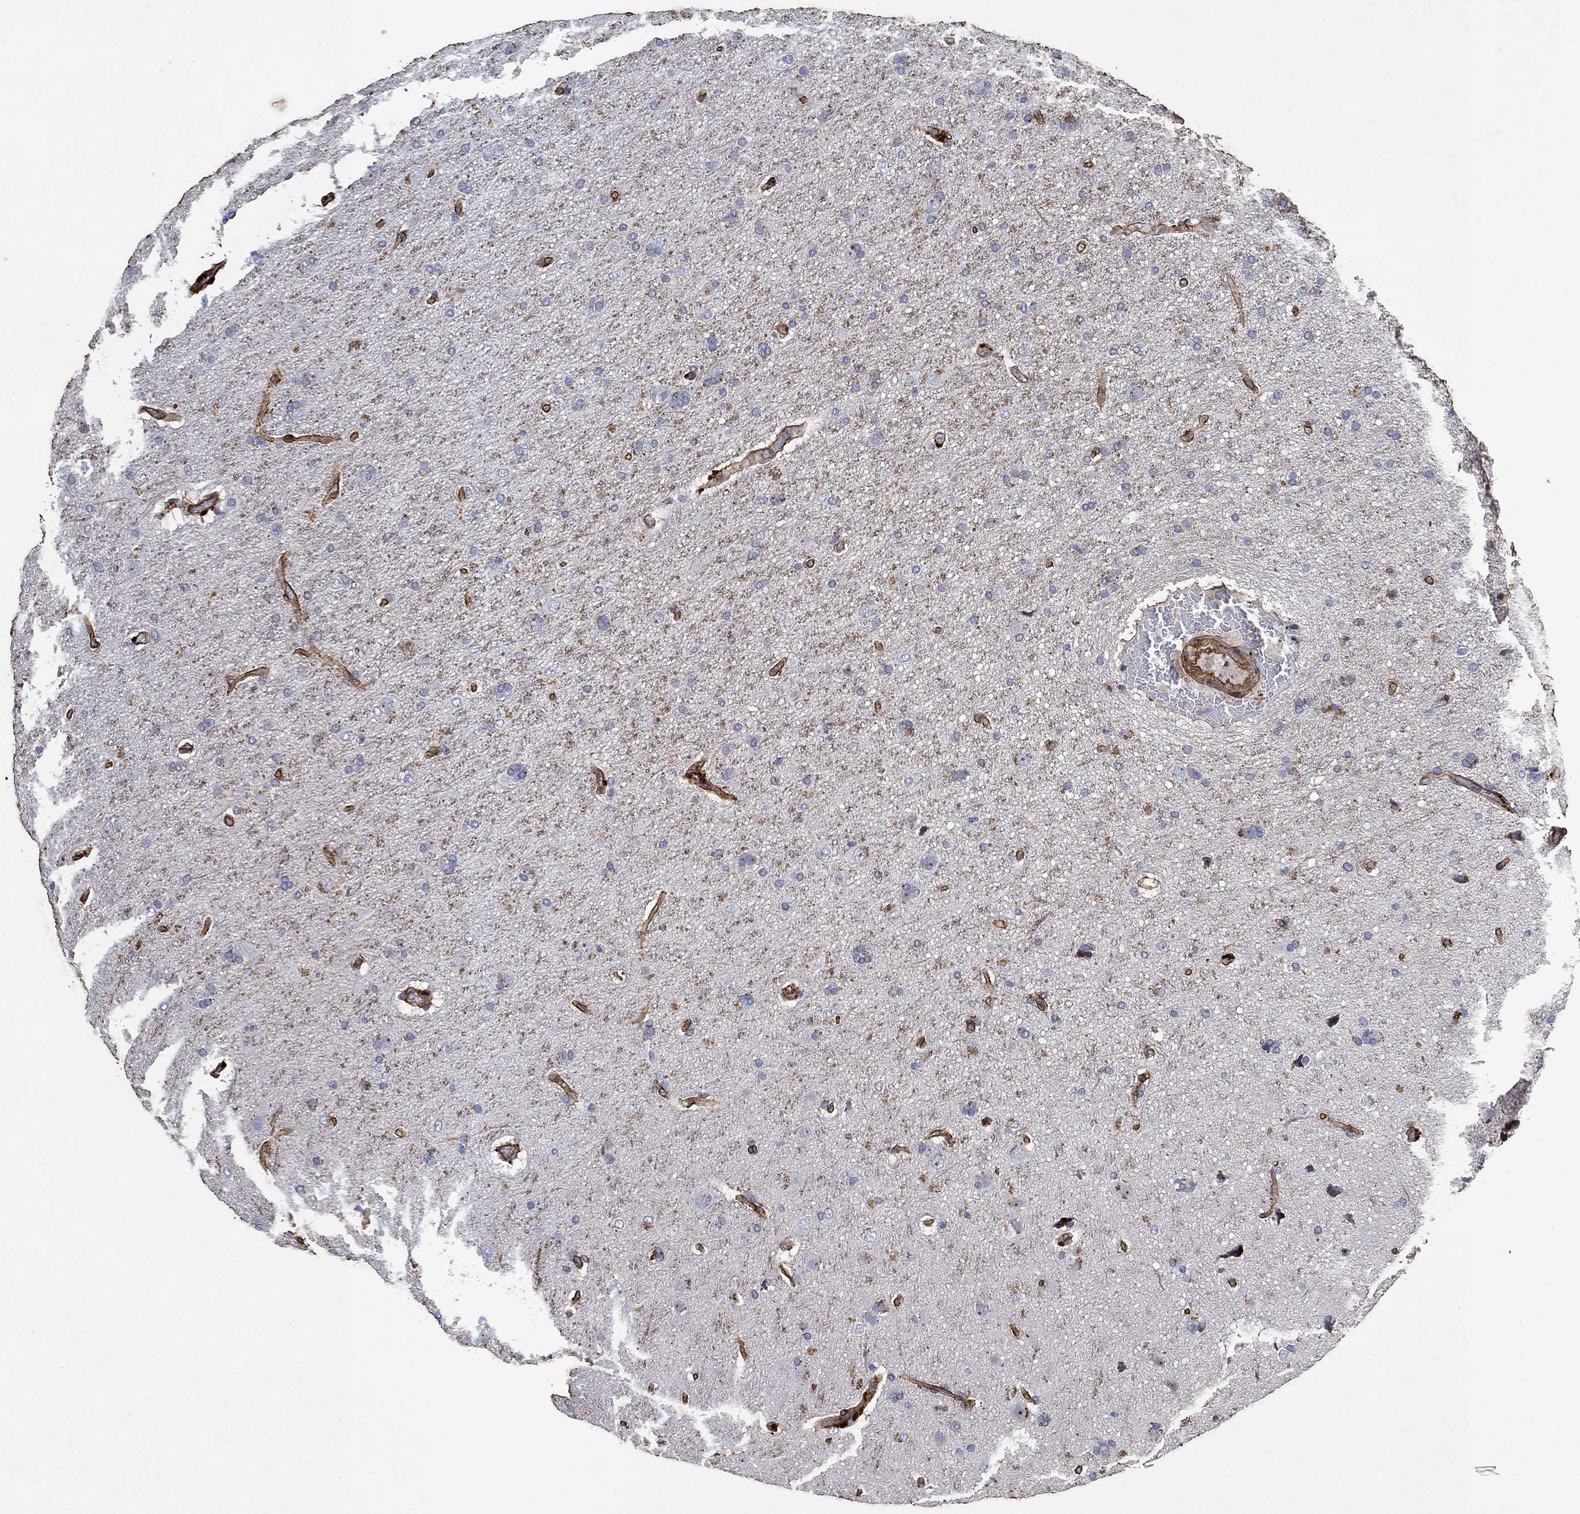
{"staining": {"intensity": "negative", "quantity": "none", "location": "none"}, "tissue": "glioma", "cell_type": "Tumor cells", "image_type": "cancer", "snomed": [{"axis": "morphology", "description": "Glioma, malignant, NOS"}, {"axis": "topography", "description": "Cerebral cortex"}], "caption": "Tumor cells show no significant protein staining in malignant glioma. (Brightfield microscopy of DAB immunohistochemistry (IHC) at high magnification).", "gene": "COL4A2", "patient": {"sex": "male", "age": 58}}